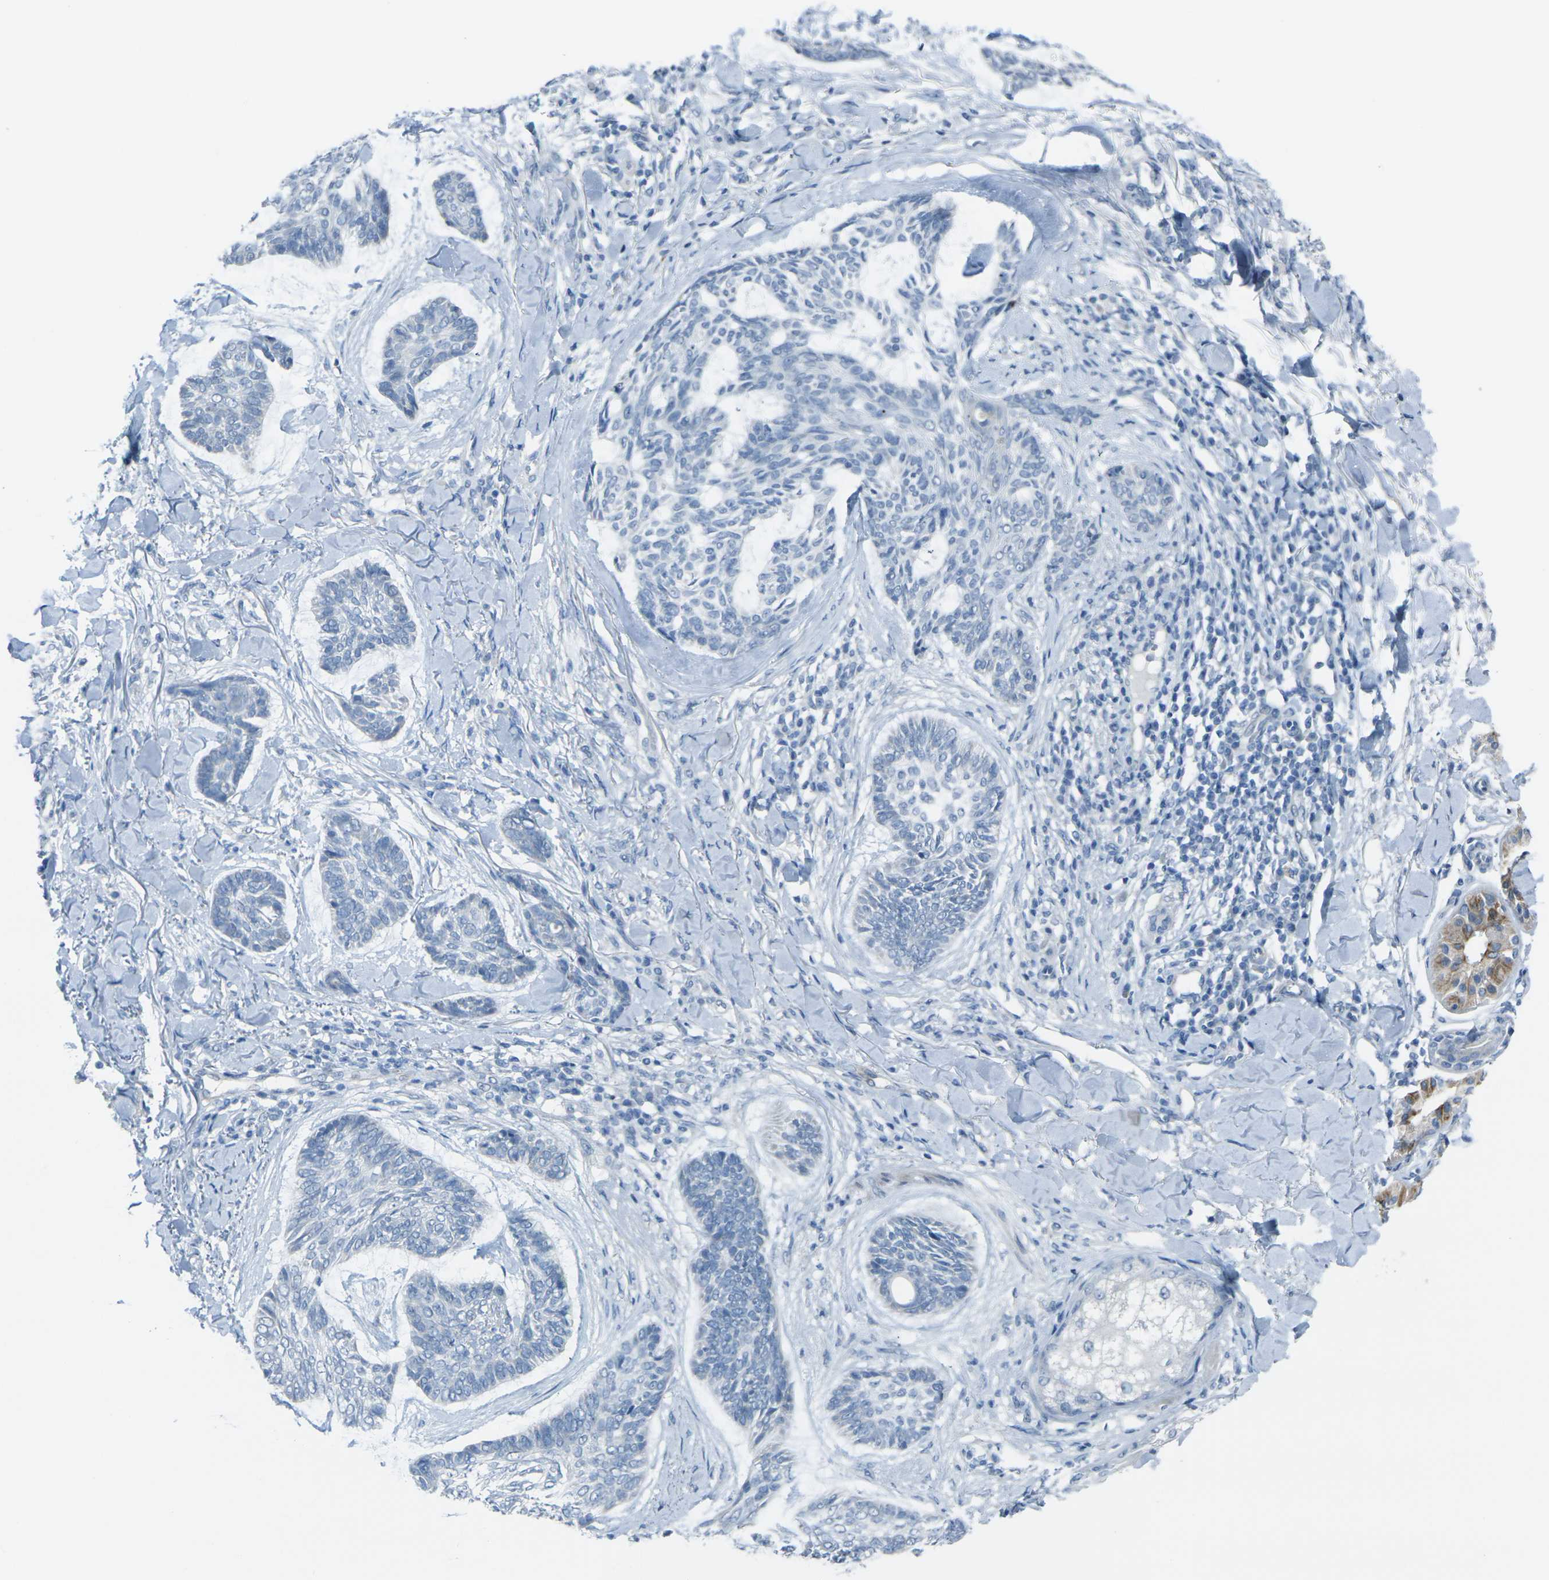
{"staining": {"intensity": "negative", "quantity": "none", "location": "none"}, "tissue": "skin cancer", "cell_type": "Tumor cells", "image_type": "cancer", "snomed": [{"axis": "morphology", "description": "Basal cell carcinoma"}, {"axis": "topography", "description": "Skin"}], "caption": "Protein analysis of skin cancer reveals no significant positivity in tumor cells.", "gene": "ANKRD46", "patient": {"sex": "male", "age": 43}}